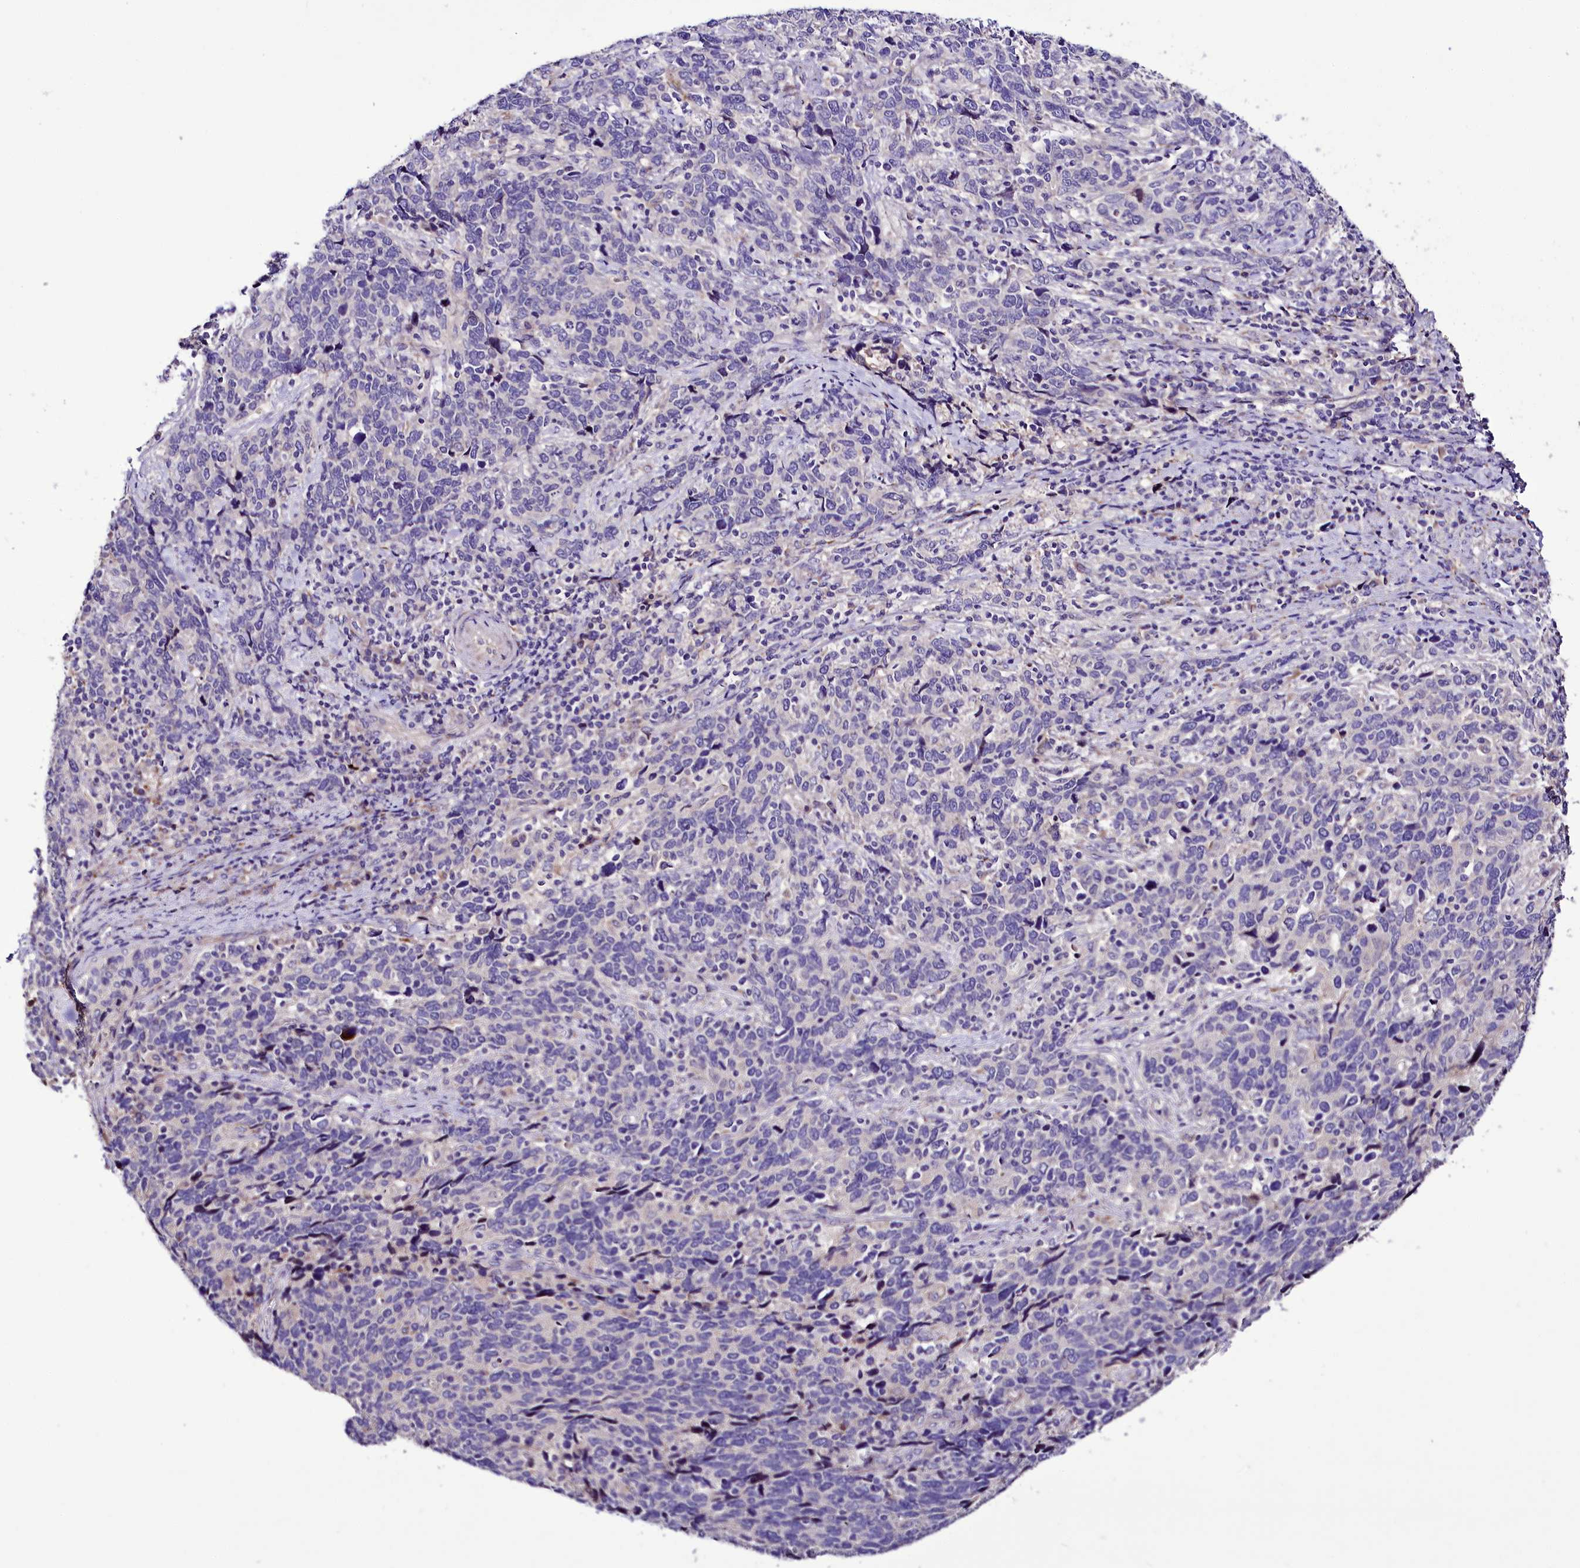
{"staining": {"intensity": "negative", "quantity": "none", "location": "none"}, "tissue": "cervical cancer", "cell_type": "Tumor cells", "image_type": "cancer", "snomed": [{"axis": "morphology", "description": "Squamous cell carcinoma, NOS"}, {"axis": "topography", "description": "Cervix"}], "caption": "A high-resolution micrograph shows IHC staining of cervical squamous cell carcinoma, which exhibits no significant positivity in tumor cells.", "gene": "PPP1R32", "patient": {"sex": "female", "age": 41}}